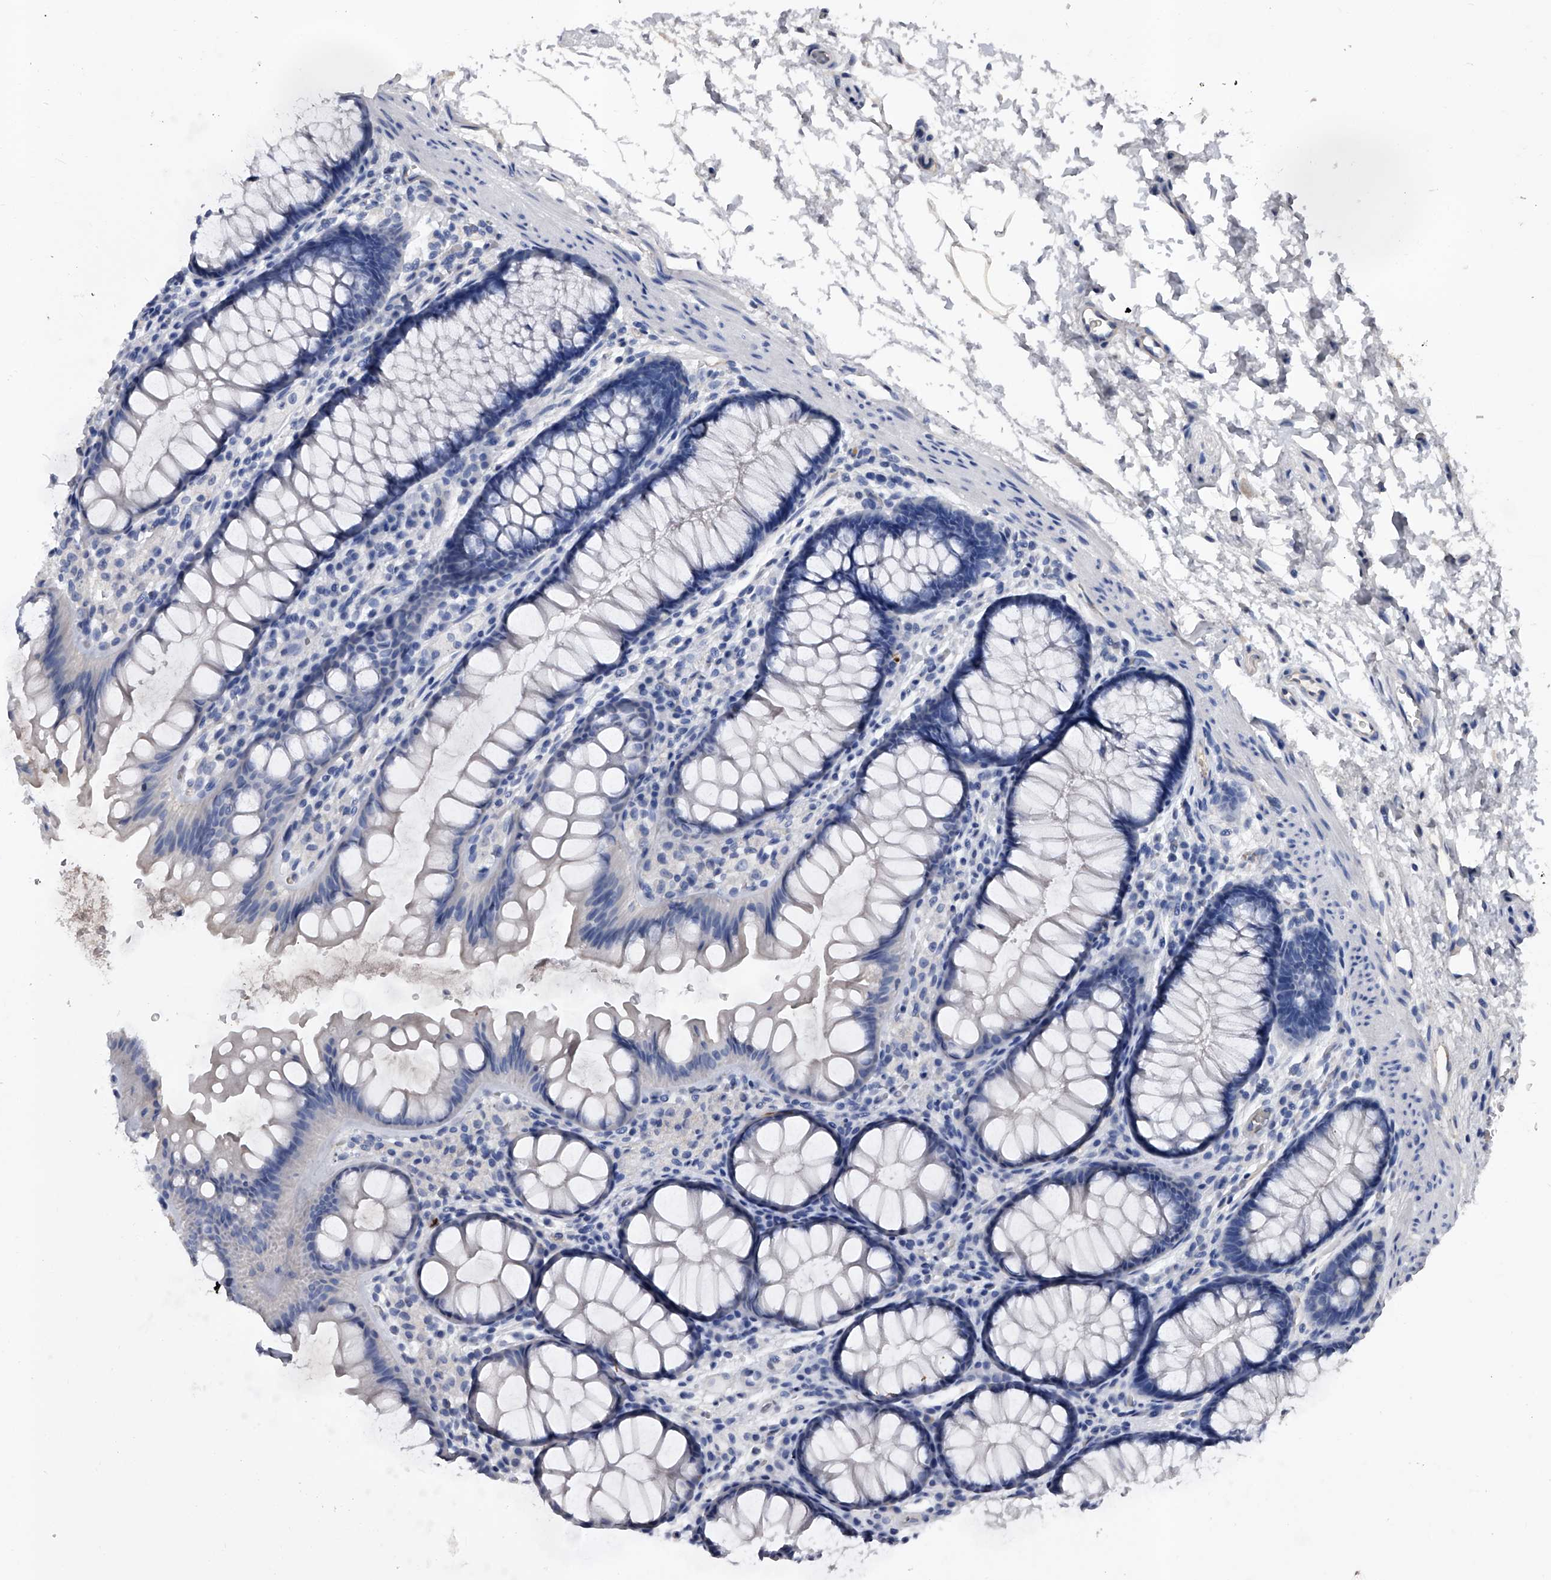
{"staining": {"intensity": "weak", "quantity": ">75%", "location": "cytoplasmic/membranous"}, "tissue": "colon", "cell_type": "Endothelial cells", "image_type": "normal", "snomed": [{"axis": "morphology", "description": "Normal tissue, NOS"}, {"axis": "topography", "description": "Colon"}], "caption": "An image showing weak cytoplasmic/membranous positivity in about >75% of endothelial cells in normal colon, as visualized by brown immunohistochemical staining.", "gene": "EFCAB7", "patient": {"sex": "female", "age": 62}}